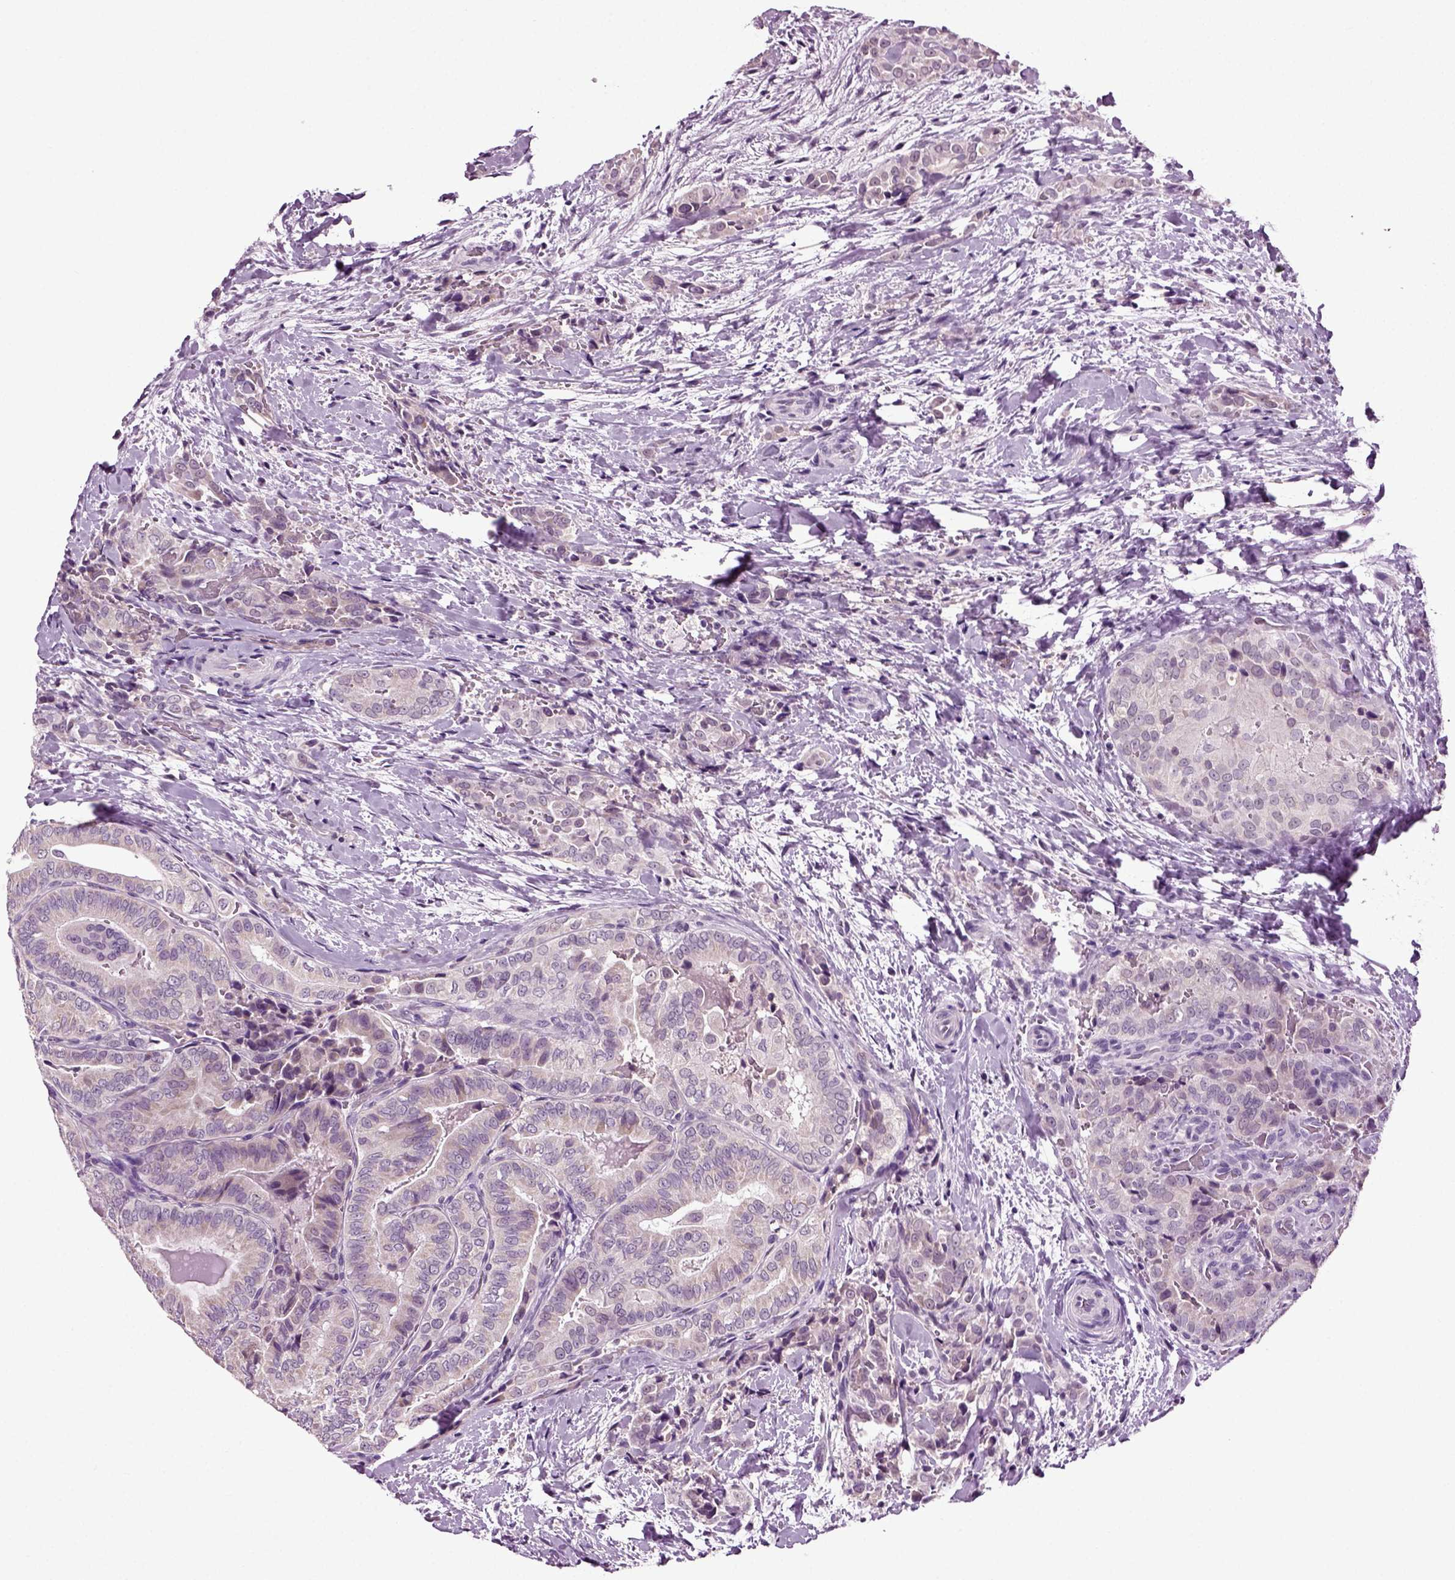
{"staining": {"intensity": "weak", "quantity": "<25%", "location": "cytoplasmic/membranous"}, "tissue": "thyroid cancer", "cell_type": "Tumor cells", "image_type": "cancer", "snomed": [{"axis": "morphology", "description": "Papillary adenocarcinoma, NOS"}, {"axis": "topography", "description": "Thyroid gland"}], "caption": "IHC histopathology image of neoplastic tissue: human thyroid cancer stained with DAB shows no significant protein staining in tumor cells. (DAB IHC with hematoxylin counter stain).", "gene": "SPATA17", "patient": {"sex": "male", "age": 61}}